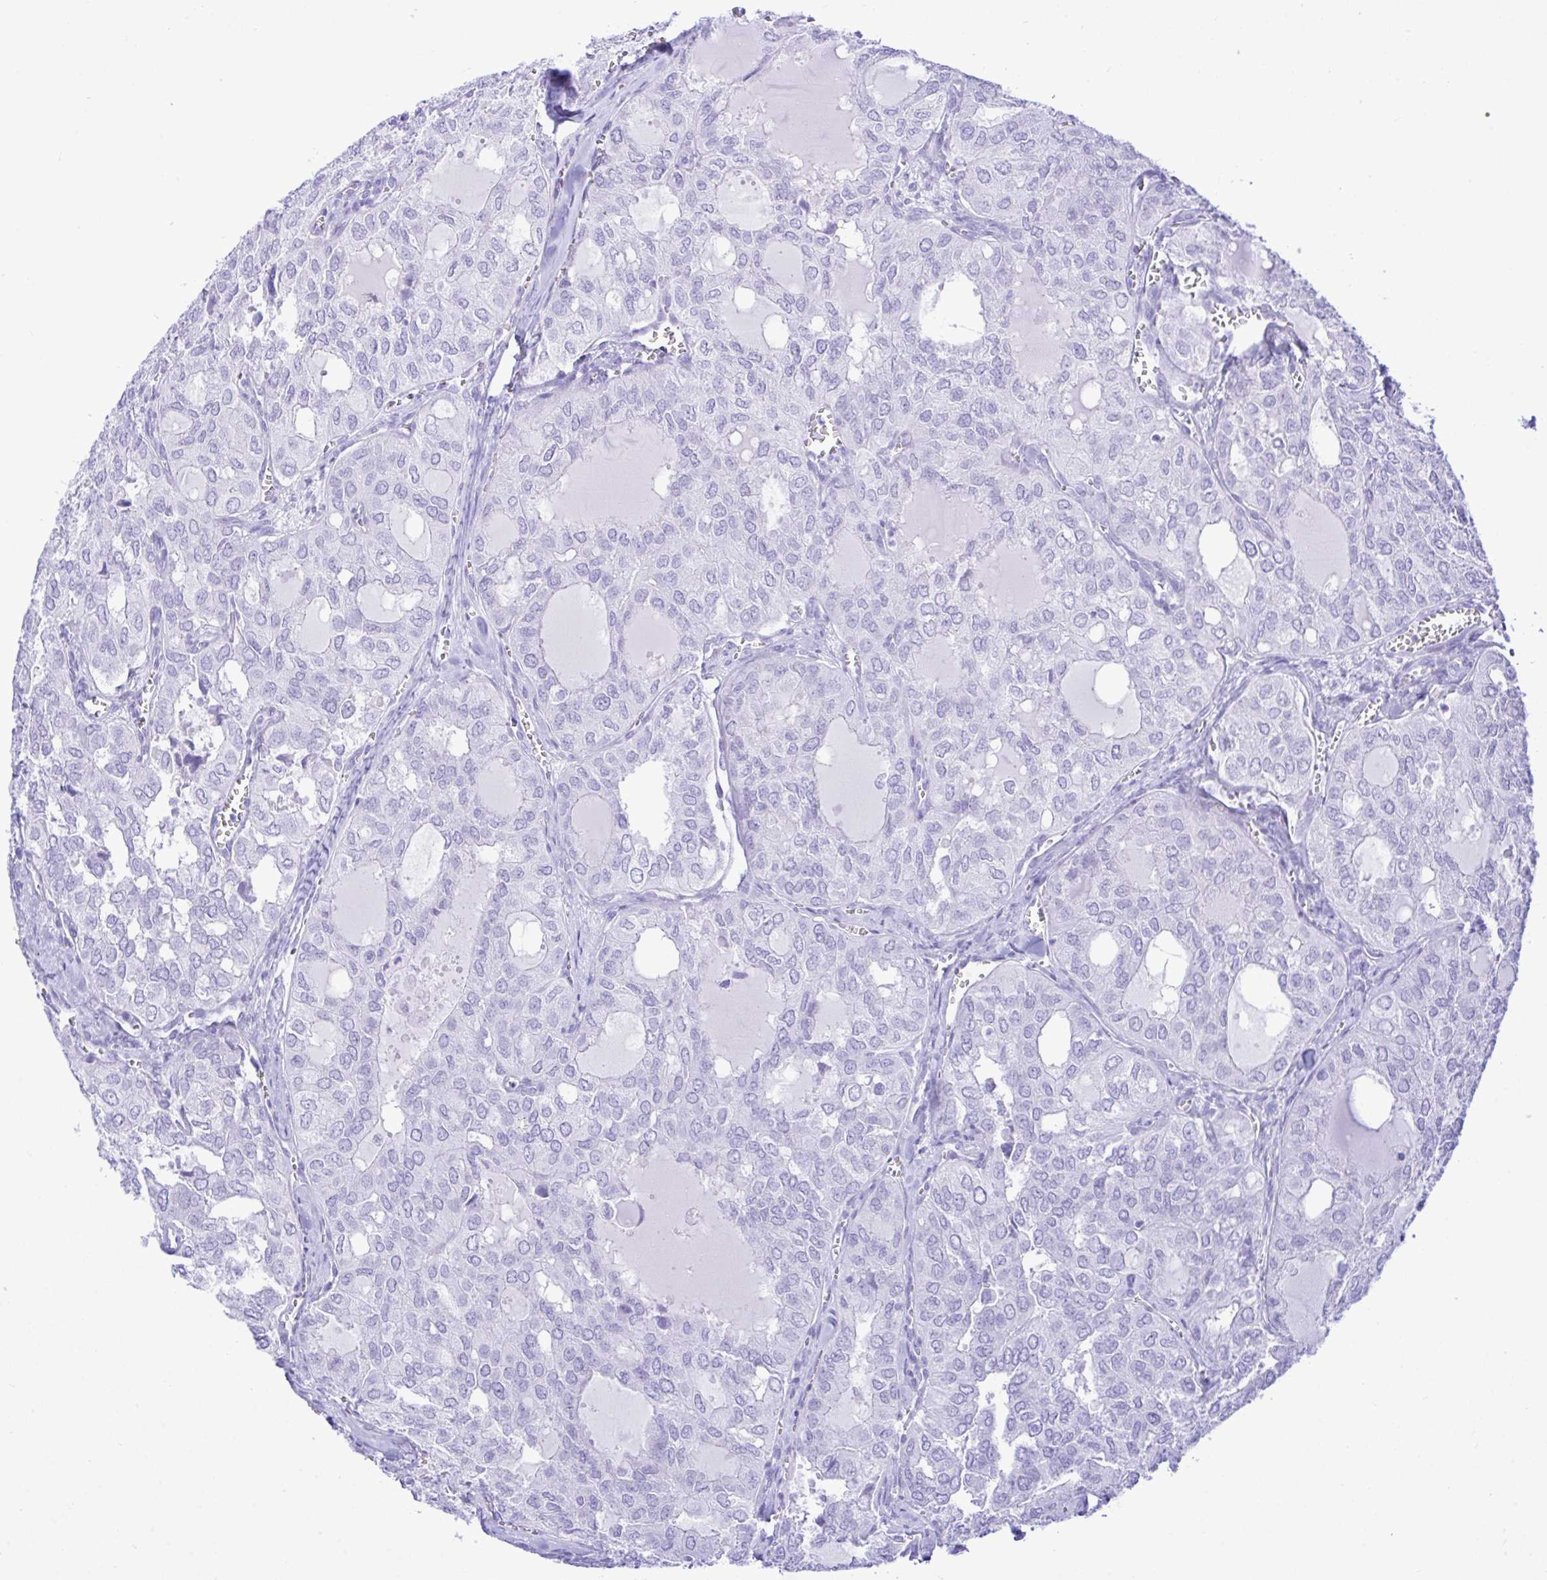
{"staining": {"intensity": "negative", "quantity": "none", "location": "none"}, "tissue": "thyroid cancer", "cell_type": "Tumor cells", "image_type": "cancer", "snomed": [{"axis": "morphology", "description": "Follicular adenoma carcinoma, NOS"}, {"axis": "topography", "description": "Thyroid gland"}], "caption": "Tumor cells are negative for protein expression in human thyroid follicular adenoma carcinoma.", "gene": "SELENOV", "patient": {"sex": "male", "age": 75}}